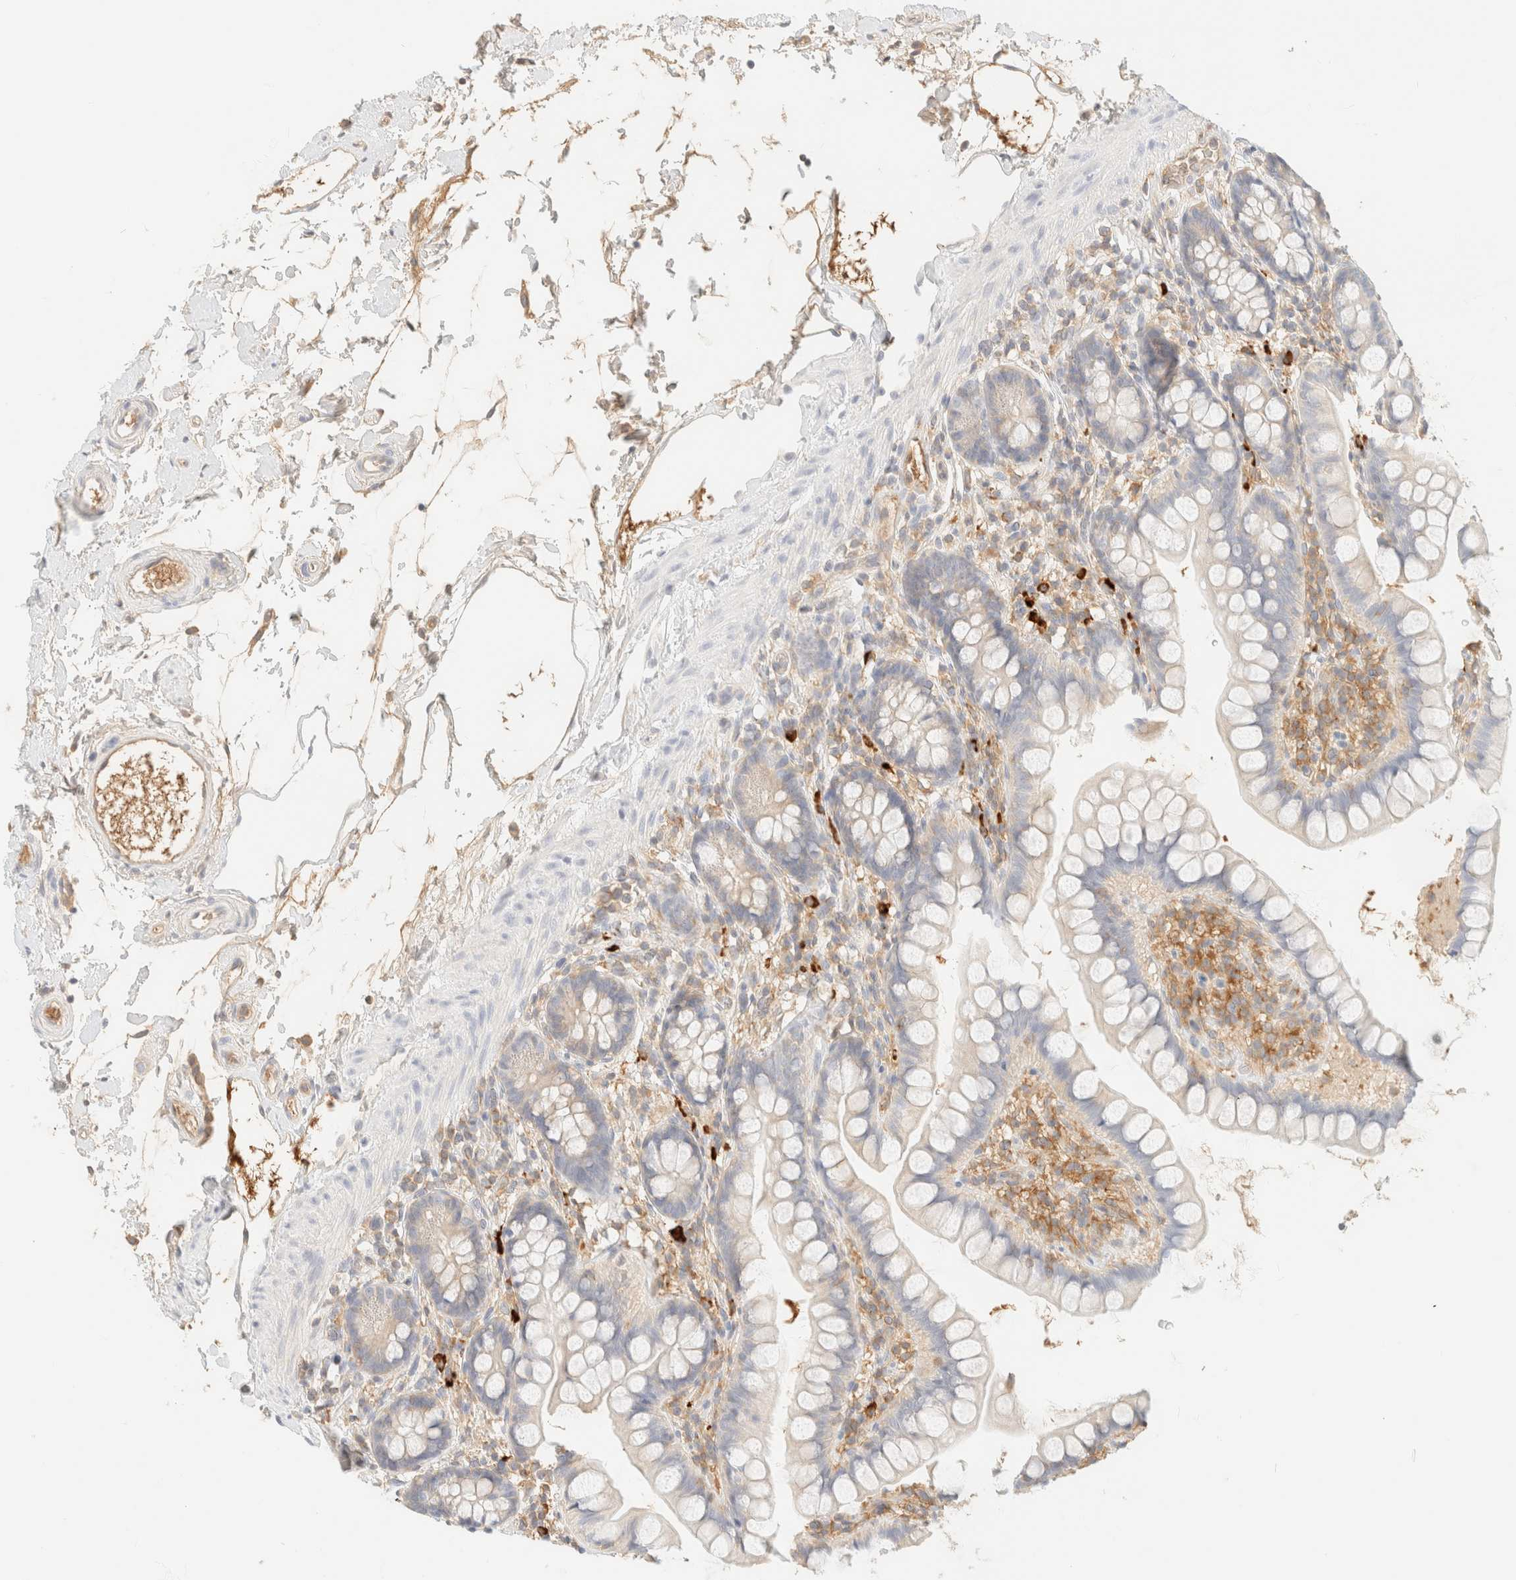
{"staining": {"intensity": "negative", "quantity": "none", "location": "none"}, "tissue": "small intestine", "cell_type": "Glandular cells", "image_type": "normal", "snomed": [{"axis": "morphology", "description": "Normal tissue, NOS"}, {"axis": "topography", "description": "Small intestine"}], "caption": "Immunohistochemistry (IHC) micrograph of normal human small intestine stained for a protein (brown), which demonstrates no expression in glandular cells.", "gene": "FHOD1", "patient": {"sex": "female", "age": 84}}